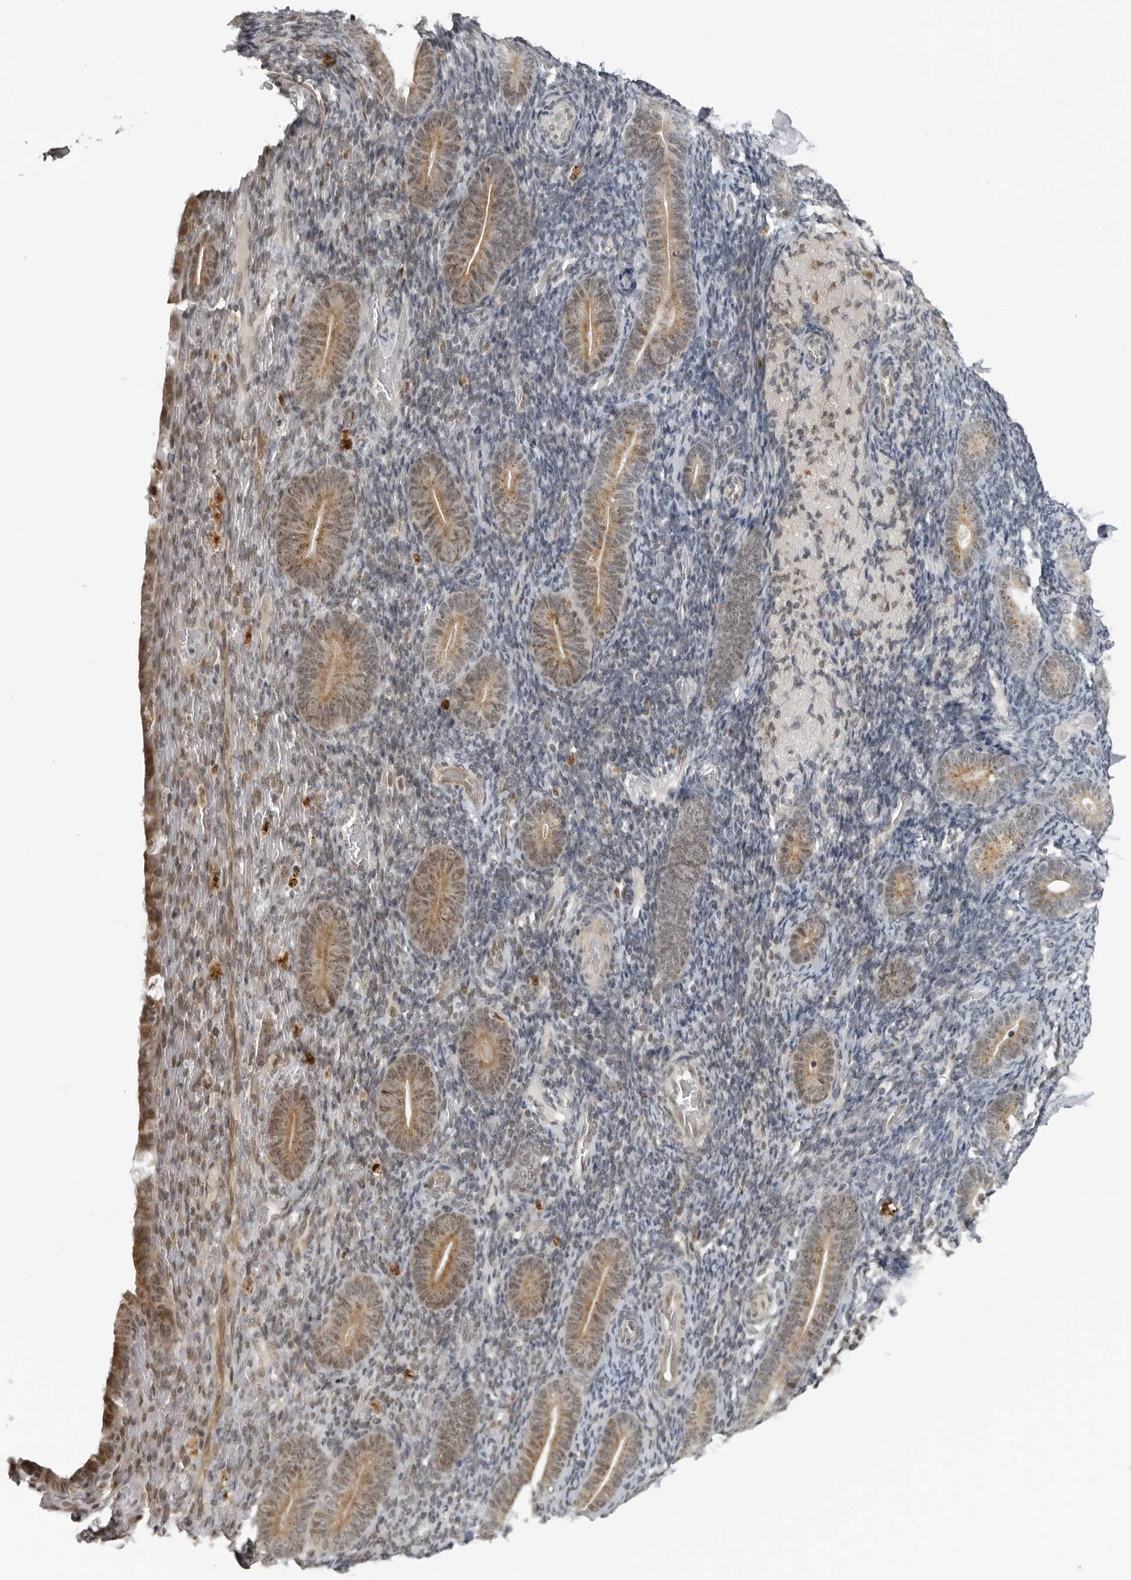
{"staining": {"intensity": "negative", "quantity": "none", "location": "none"}, "tissue": "endometrium", "cell_type": "Cells in endometrial stroma", "image_type": "normal", "snomed": [{"axis": "morphology", "description": "Normal tissue, NOS"}, {"axis": "topography", "description": "Endometrium"}], "caption": "The immunohistochemistry (IHC) micrograph has no significant positivity in cells in endometrial stroma of endometrium. (Brightfield microscopy of DAB (3,3'-diaminobenzidine) immunohistochemistry at high magnification).", "gene": "MAF", "patient": {"sex": "female", "age": 51}}